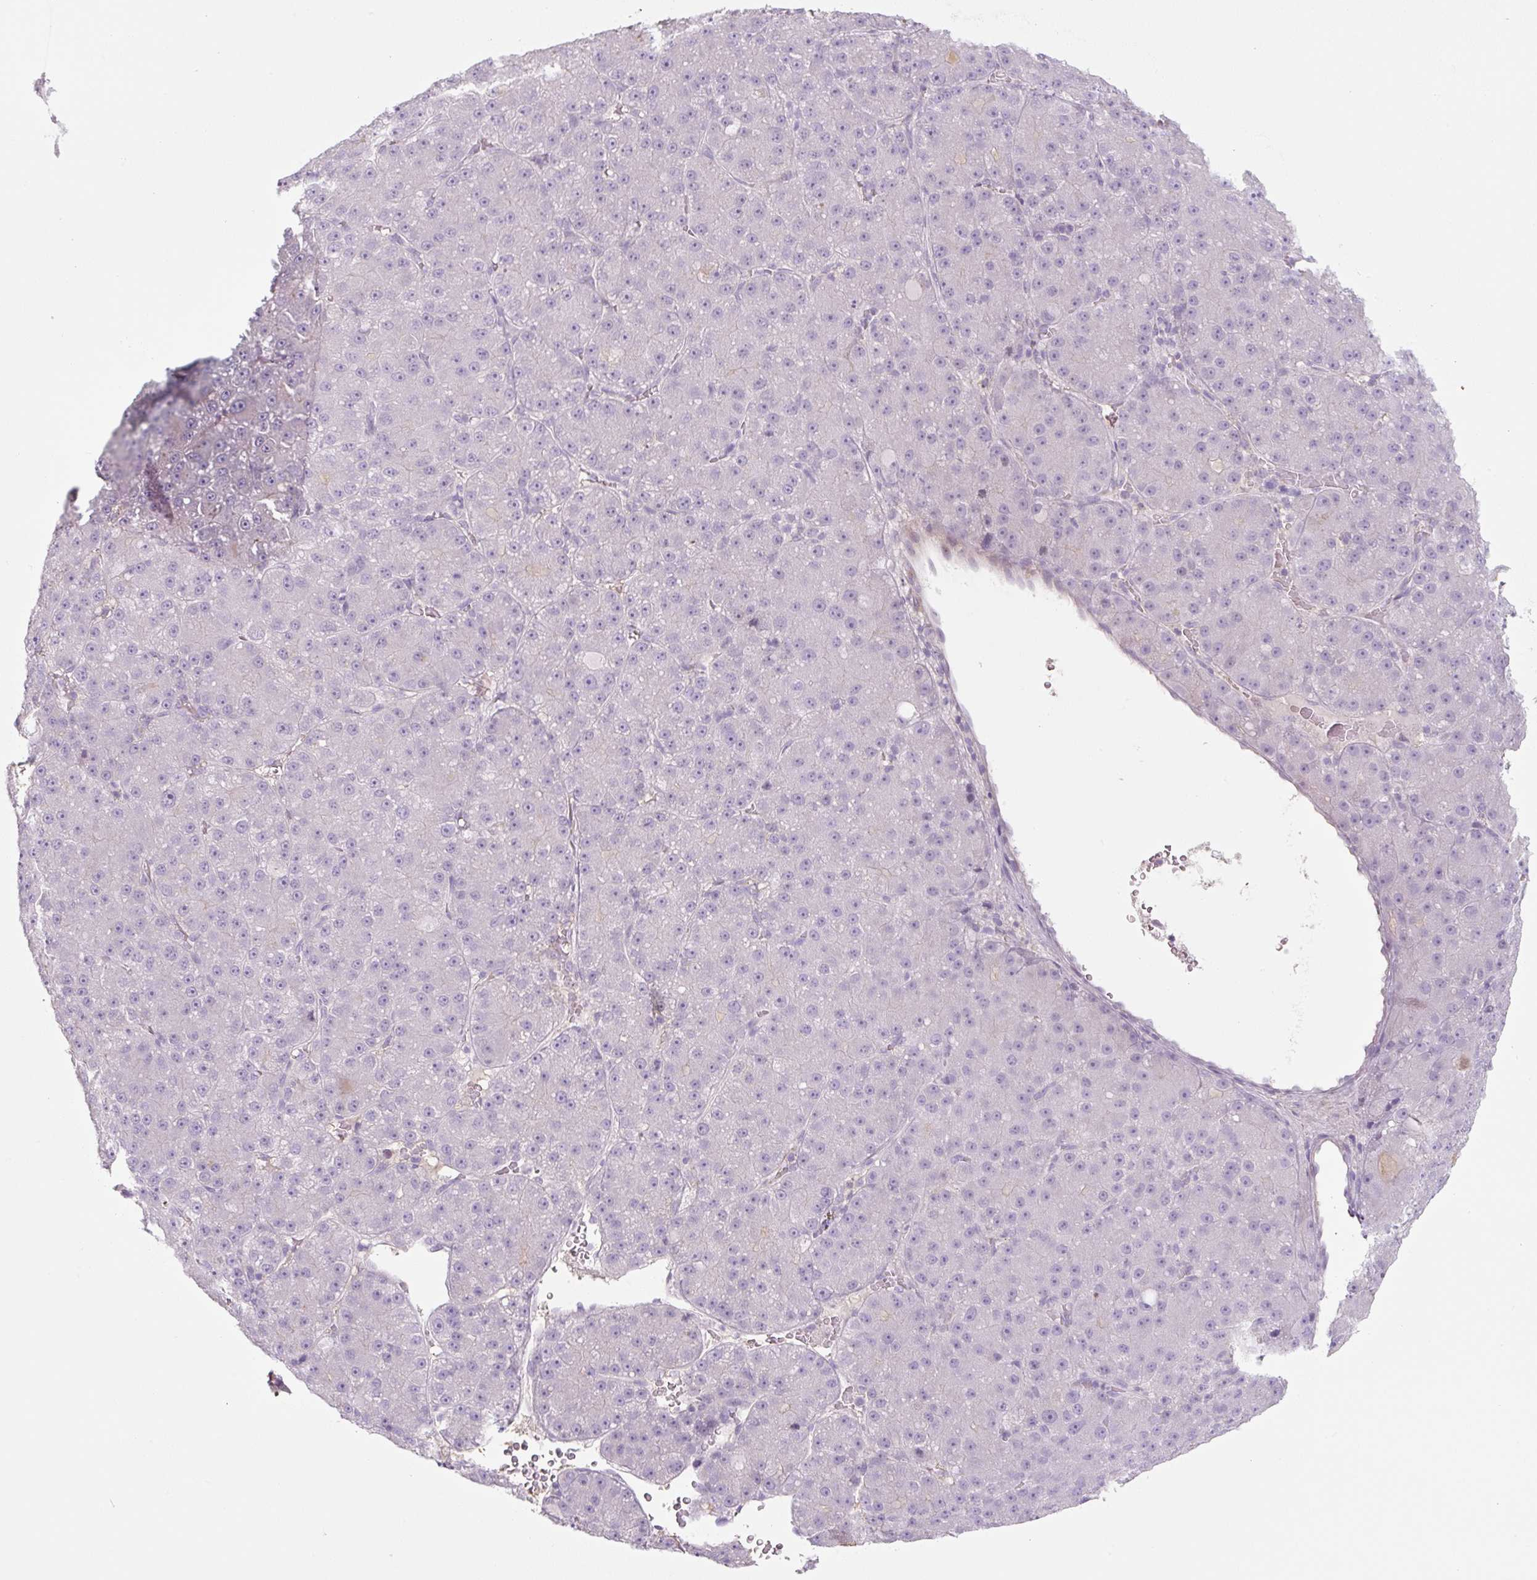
{"staining": {"intensity": "negative", "quantity": "none", "location": "none"}, "tissue": "liver cancer", "cell_type": "Tumor cells", "image_type": "cancer", "snomed": [{"axis": "morphology", "description": "Carcinoma, Hepatocellular, NOS"}, {"axis": "topography", "description": "Liver"}], "caption": "Immunohistochemistry micrograph of neoplastic tissue: liver hepatocellular carcinoma stained with DAB (3,3'-diaminobenzidine) exhibits no significant protein positivity in tumor cells.", "gene": "PRM1", "patient": {"sex": "male", "age": 67}}